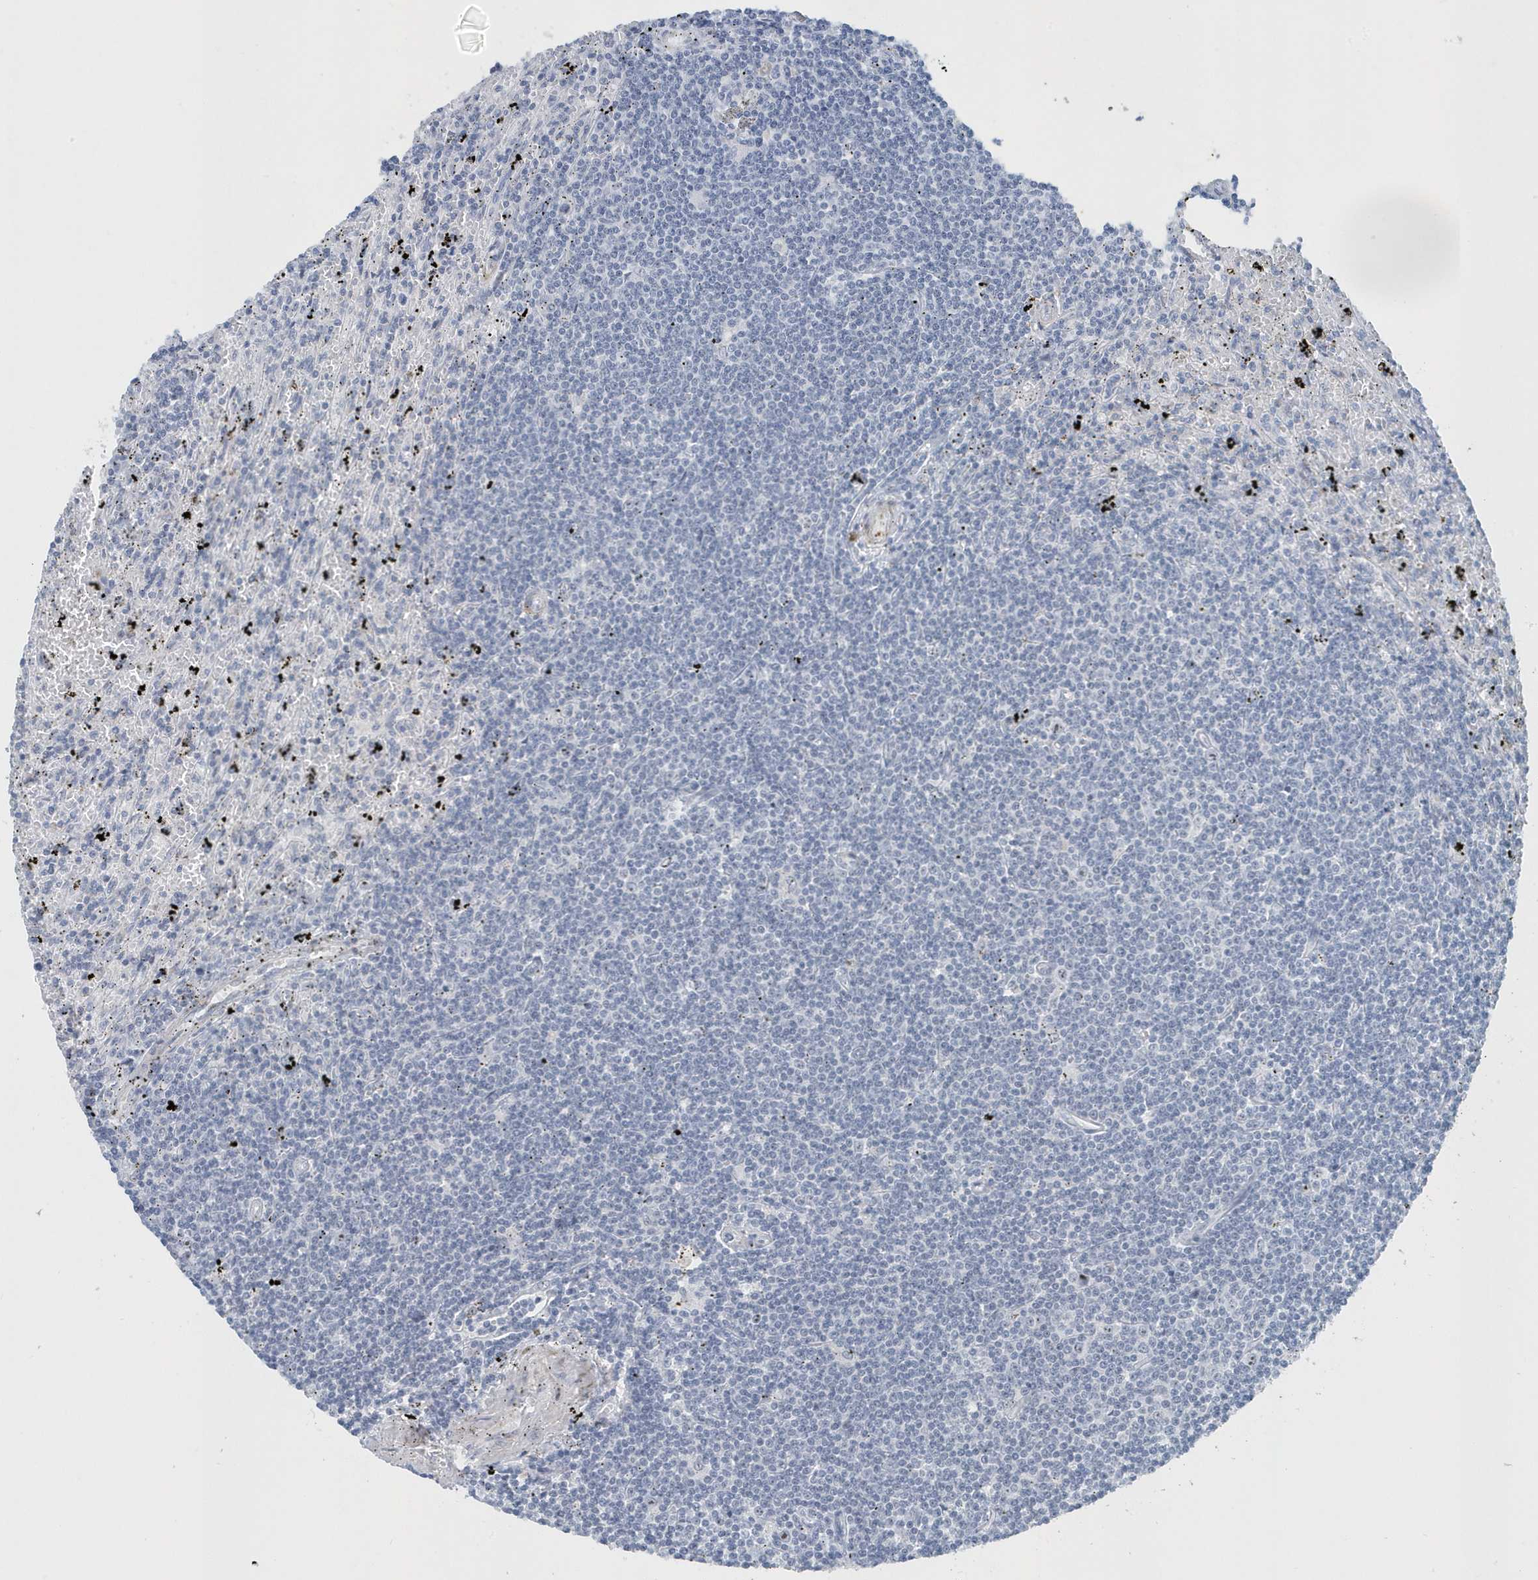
{"staining": {"intensity": "negative", "quantity": "none", "location": "none"}, "tissue": "lymphoma", "cell_type": "Tumor cells", "image_type": "cancer", "snomed": [{"axis": "morphology", "description": "Malignant lymphoma, non-Hodgkin's type, Low grade"}, {"axis": "topography", "description": "Spleen"}], "caption": "Human low-grade malignant lymphoma, non-Hodgkin's type stained for a protein using IHC demonstrates no expression in tumor cells.", "gene": "RPF2", "patient": {"sex": "male", "age": 76}}